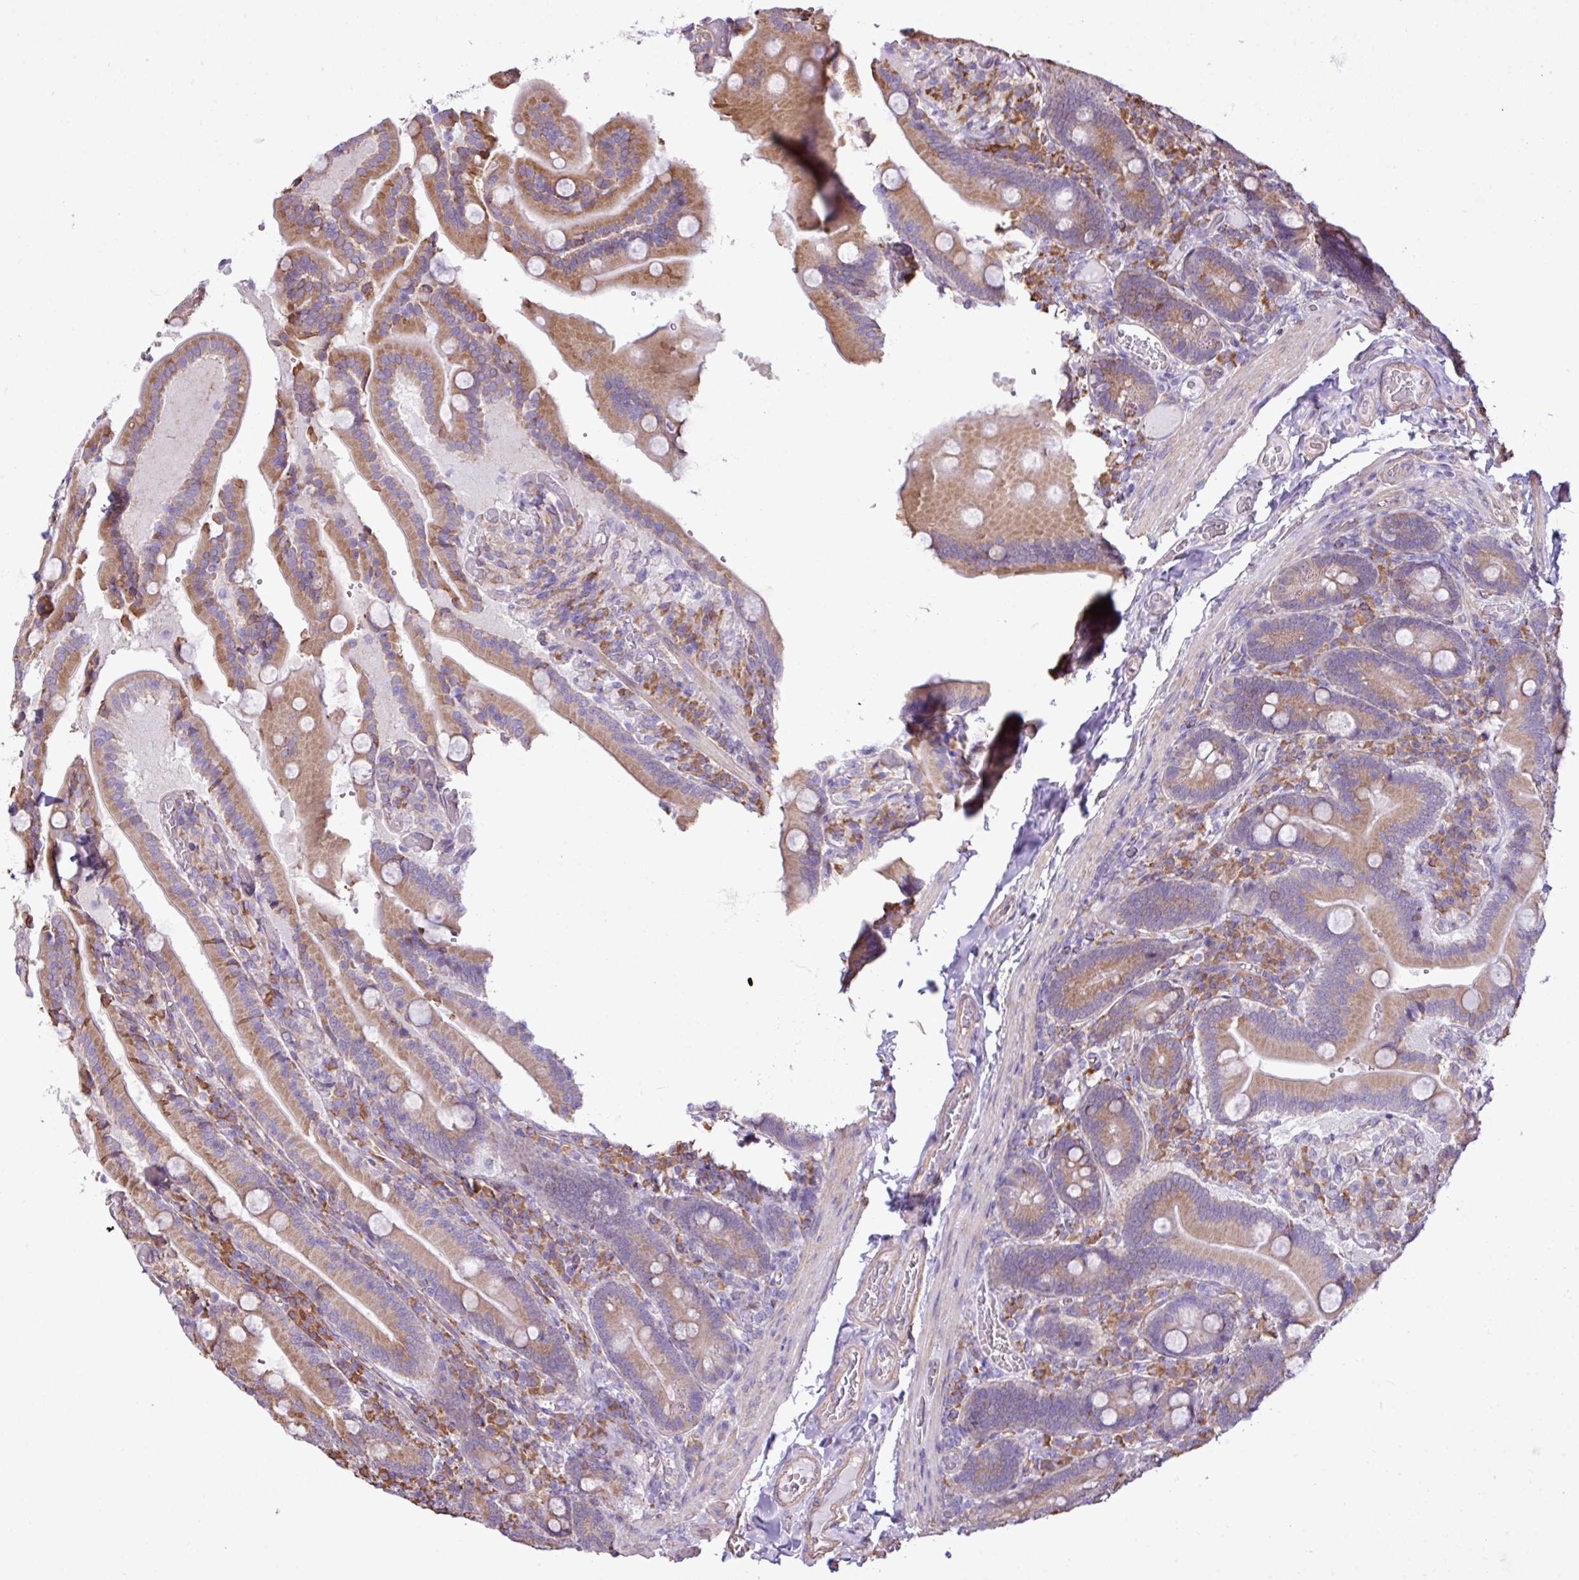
{"staining": {"intensity": "moderate", "quantity": "25%-75%", "location": "cytoplasmic/membranous"}, "tissue": "duodenum", "cell_type": "Glandular cells", "image_type": "normal", "snomed": [{"axis": "morphology", "description": "Normal tissue, NOS"}, {"axis": "topography", "description": "Duodenum"}], "caption": "Human duodenum stained for a protein (brown) demonstrates moderate cytoplasmic/membranous positive positivity in about 25%-75% of glandular cells.", "gene": "ZSCAN5A", "patient": {"sex": "female", "age": 62}}